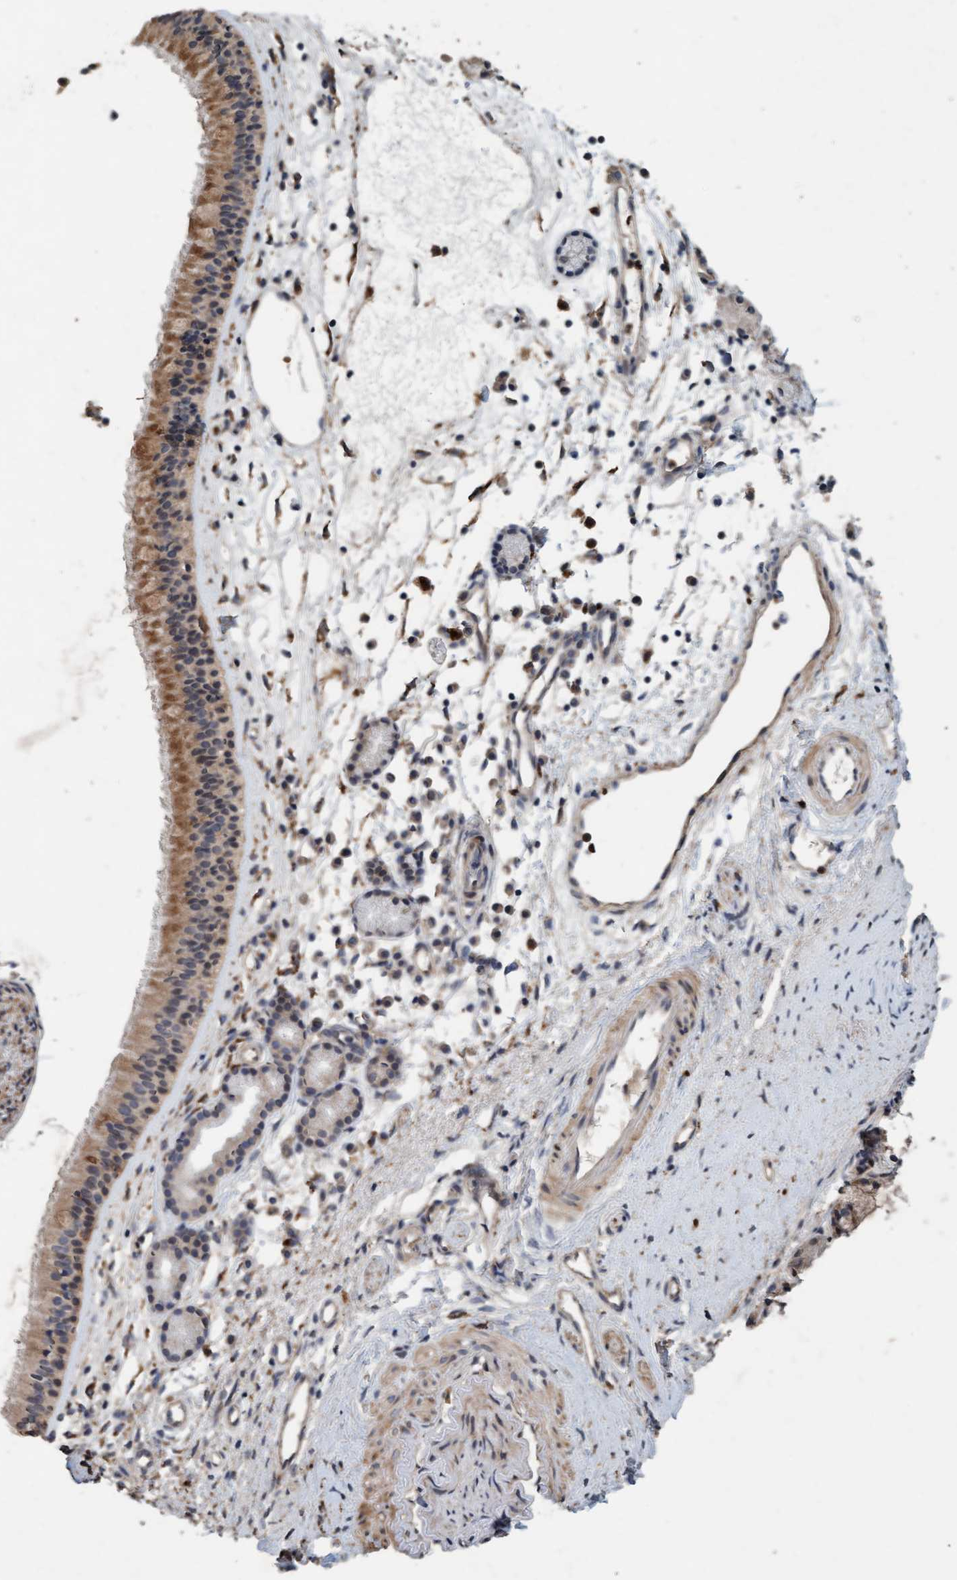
{"staining": {"intensity": "moderate", "quantity": ">75%", "location": "cytoplasmic/membranous"}, "tissue": "nasopharynx", "cell_type": "Respiratory epithelial cells", "image_type": "normal", "snomed": [{"axis": "morphology", "description": "Normal tissue, NOS"}, {"axis": "topography", "description": "Nasopharynx"}], "caption": "IHC of unremarkable human nasopharynx shows medium levels of moderate cytoplasmic/membranous staining in approximately >75% of respiratory epithelial cells.", "gene": "LONRF1", "patient": {"sex": "female", "age": 42}}